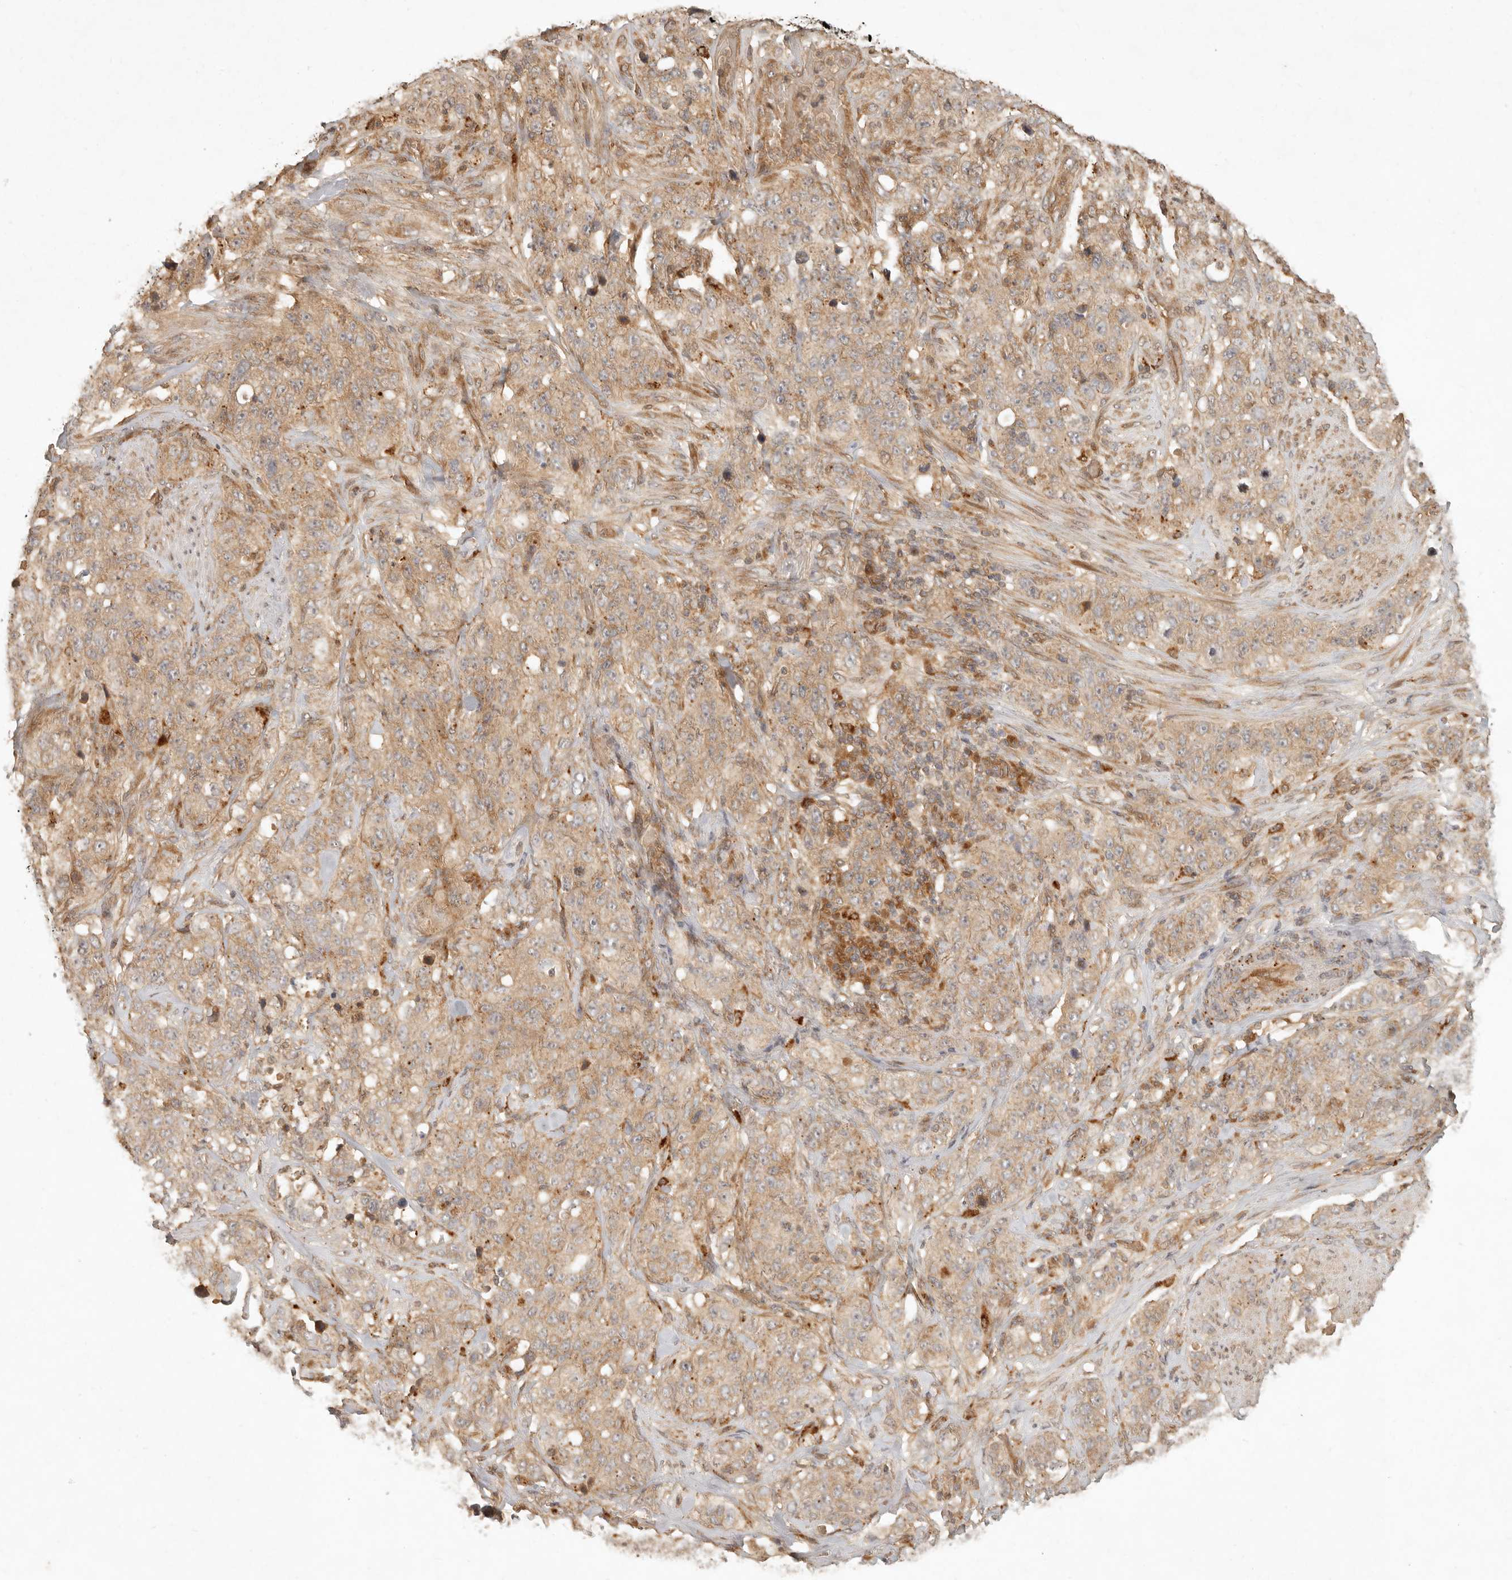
{"staining": {"intensity": "weak", "quantity": ">75%", "location": "cytoplasmic/membranous"}, "tissue": "stomach cancer", "cell_type": "Tumor cells", "image_type": "cancer", "snomed": [{"axis": "morphology", "description": "Adenocarcinoma, NOS"}, {"axis": "topography", "description": "Stomach"}], "caption": "High-power microscopy captured an immunohistochemistry histopathology image of stomach cancer, revealing weak cytoplasmic/membranous positivity in approximately >75% of tumor cells. (DAB IHC, brown staining for protein, blue staining for nuclei).", "gene": "ANKRD61", "patient": {"sex": "male", "age": 48}}